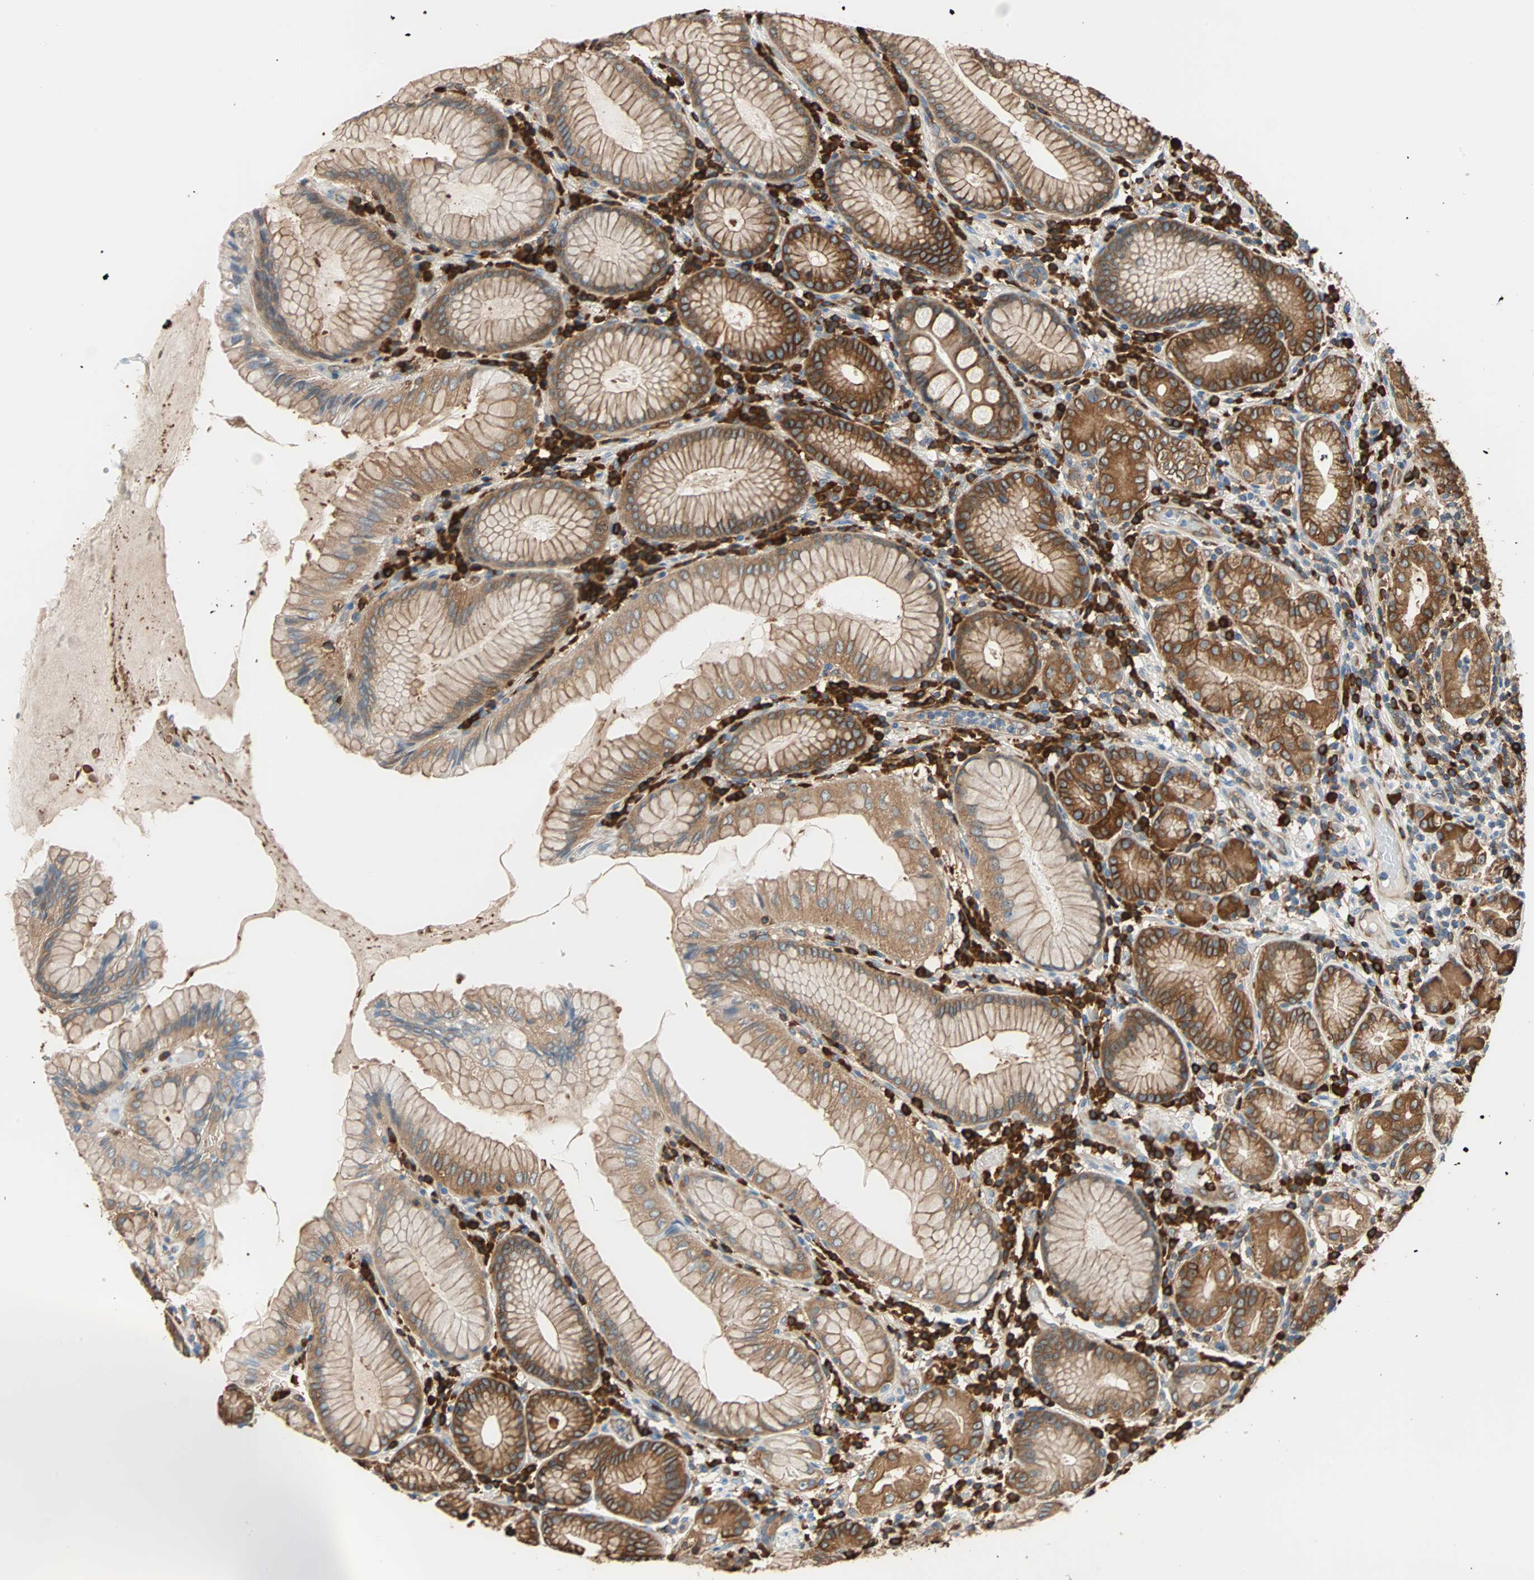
{"staining": {"intensity": "strong", "quantity": ">75%", "location": "cytoplasmic/membranous"}, "tissue": "stomach", "cell_type": "Glandular cells", "image_type": "normal", "snomed": [{"axis": "morphology", "description": "Normal tissue, NOS"}, {"axis": "topography", "description": "Stomach, lower"}], "caption": "Brown immunohistochemical staining in benign stomach shows strong cytoplasmic/membranous staining in approximately >75% of glandular cells.", "gene": "EEF2", "patient": {"sex": "female", "age": 76}}